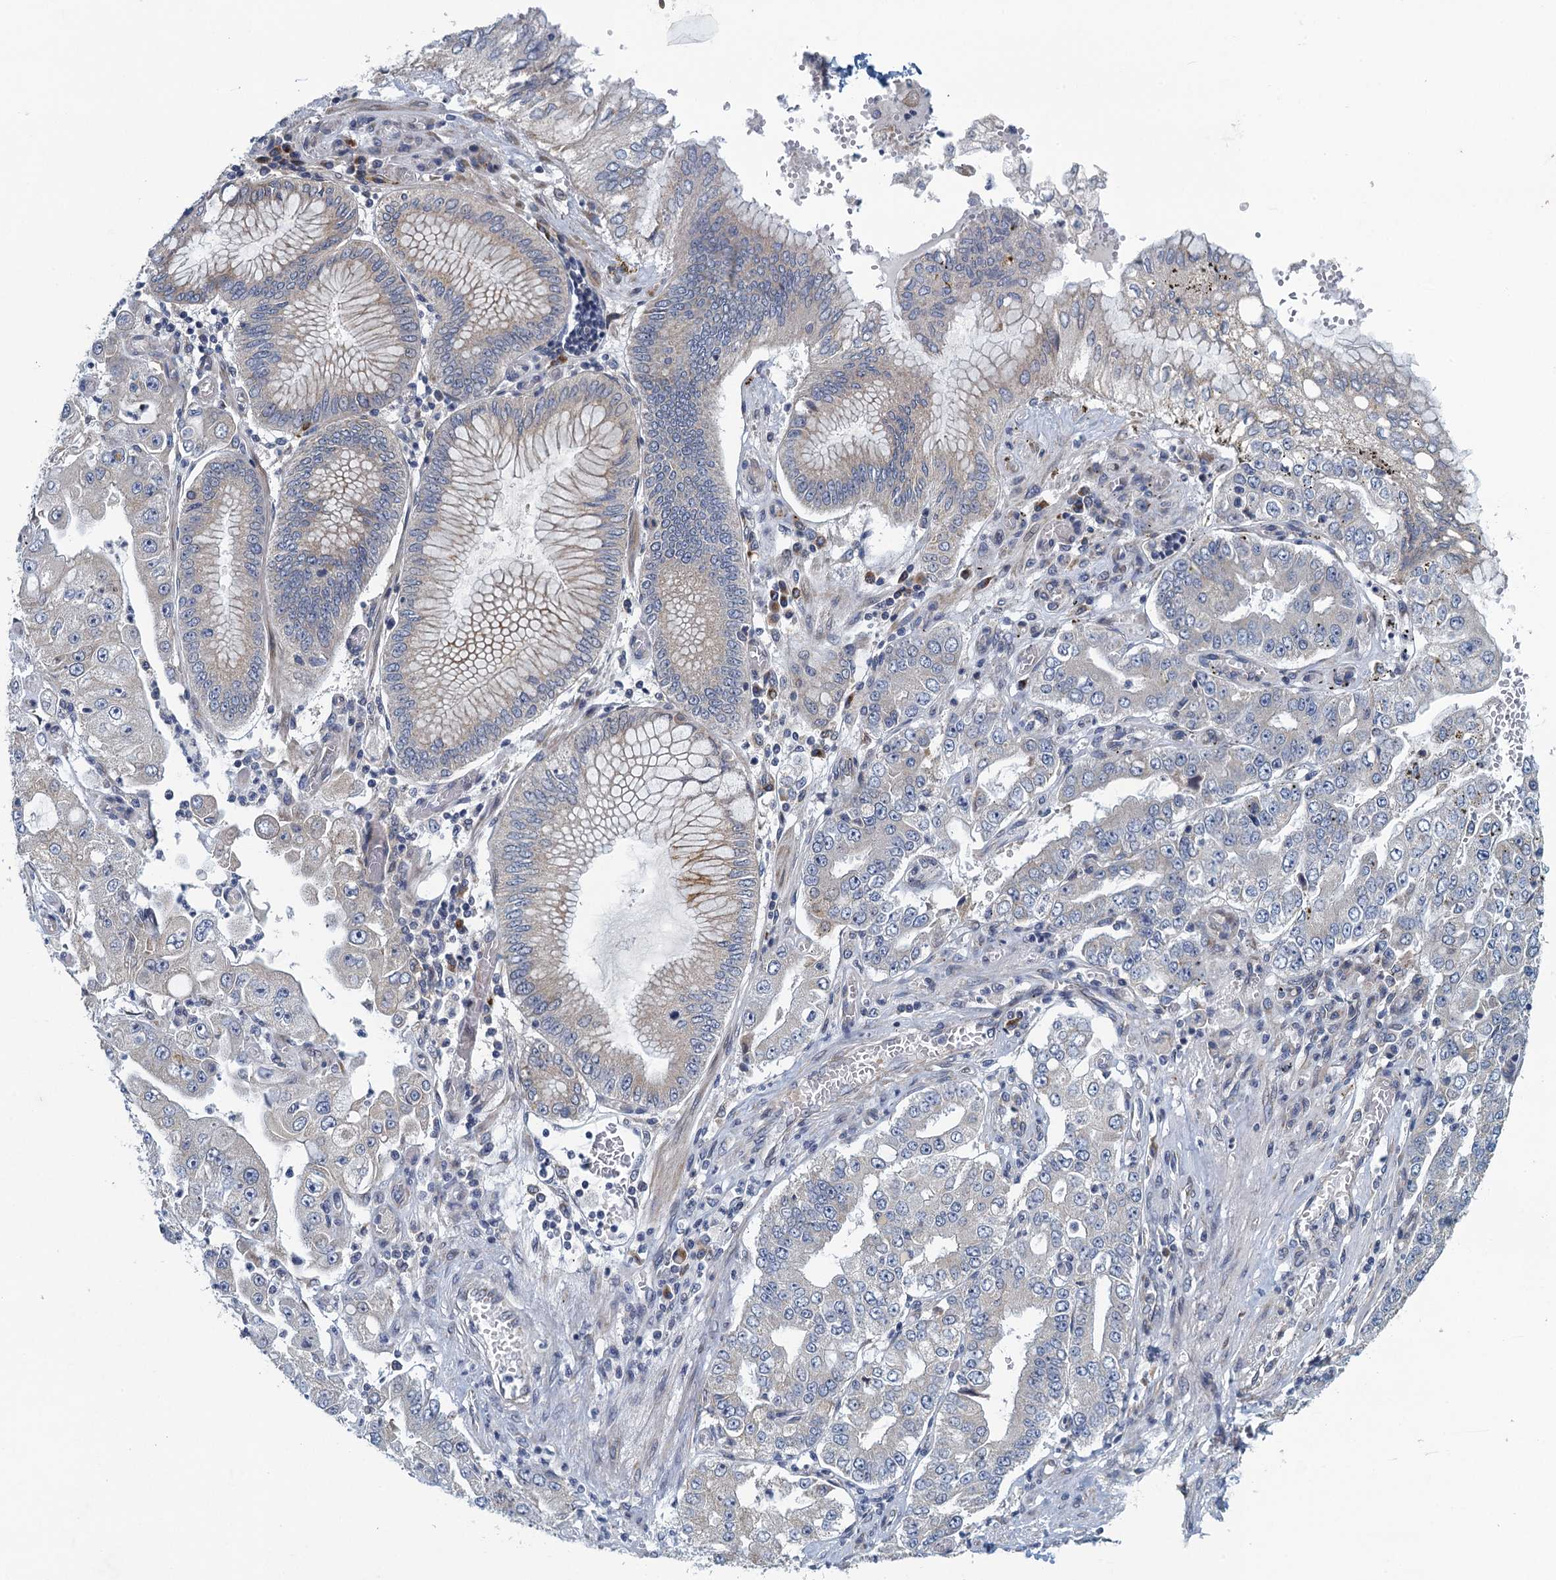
{"staining": {"intensity": "negative", "quantity": "none", "location": "none"}, "tissue": "stomach cancer", "cell_type": "Tumor cells", "image_type": "cancer", "snomed": [{"axis": "morphology", "description": "Adenocarcinoma, NOS"}, {"axis": "topography", "description": "Stomach"}], "caption": "There is no significant positivity in tumor cells of stomach cancer (adenocarcinoma).", "gene": "ALG2", "patient": {"sex": "male", "age": 76}}